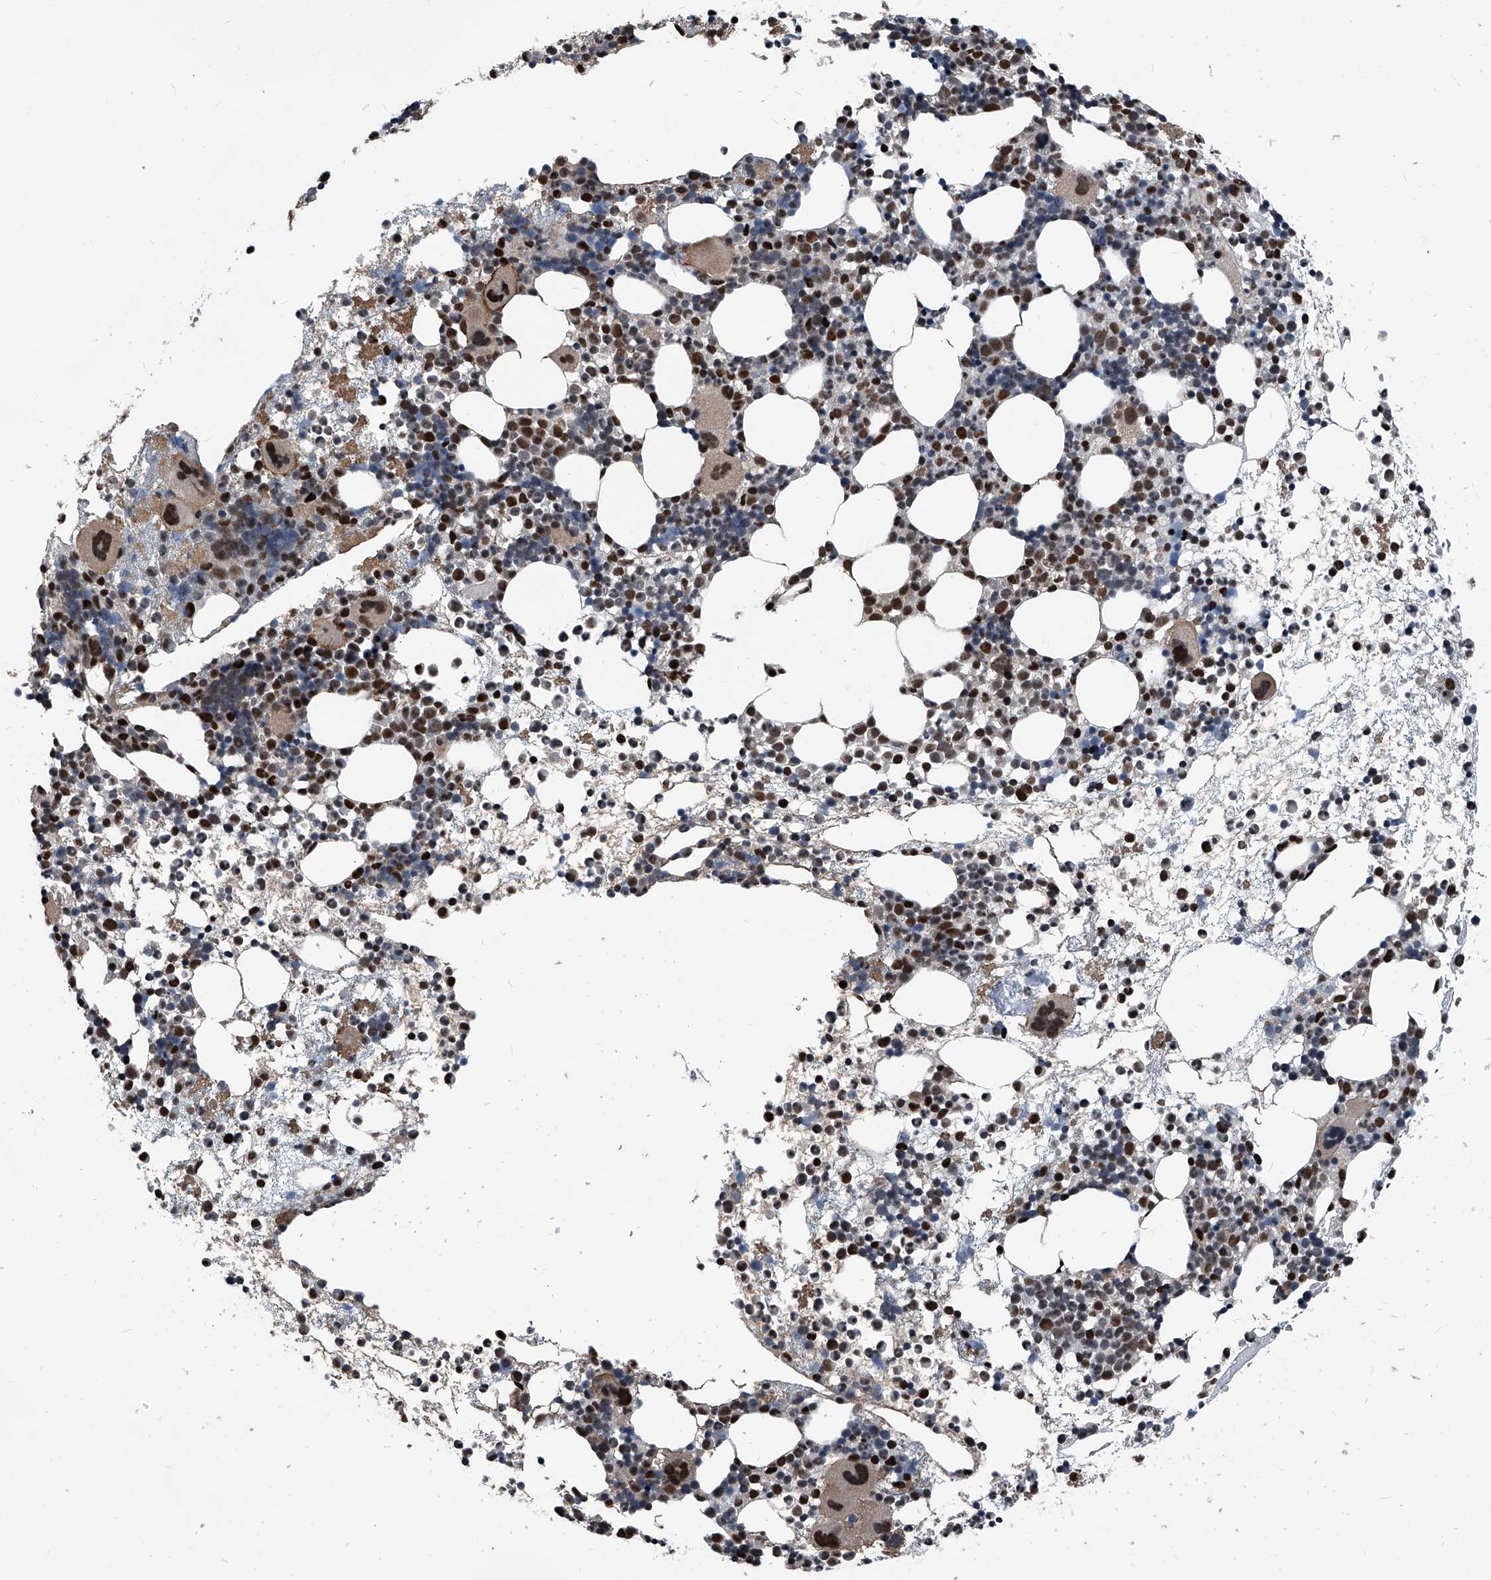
{"staining": {"intensity": "strong", "quantity": "25%-75%", "location": "cytoplasmic/membranous,nuclear"}, "tissue": "bone marrow", "cell_type": "Hematopoietic cells", "image_type": "normal", "snomed": [{"axis": "morphology", "description": "Normal tissue, NOS"}, {"axis": "topography", "description": "Bone marrow"}], "caption": "Hematopoietic cells demonstrate high levels of strong cytoplasmic/membranous,nuclear expression in about 25%-75% of cells in normal bone marrow.", "gene": "FKBP5", "patient": {"sex": "female", "age": 57}}